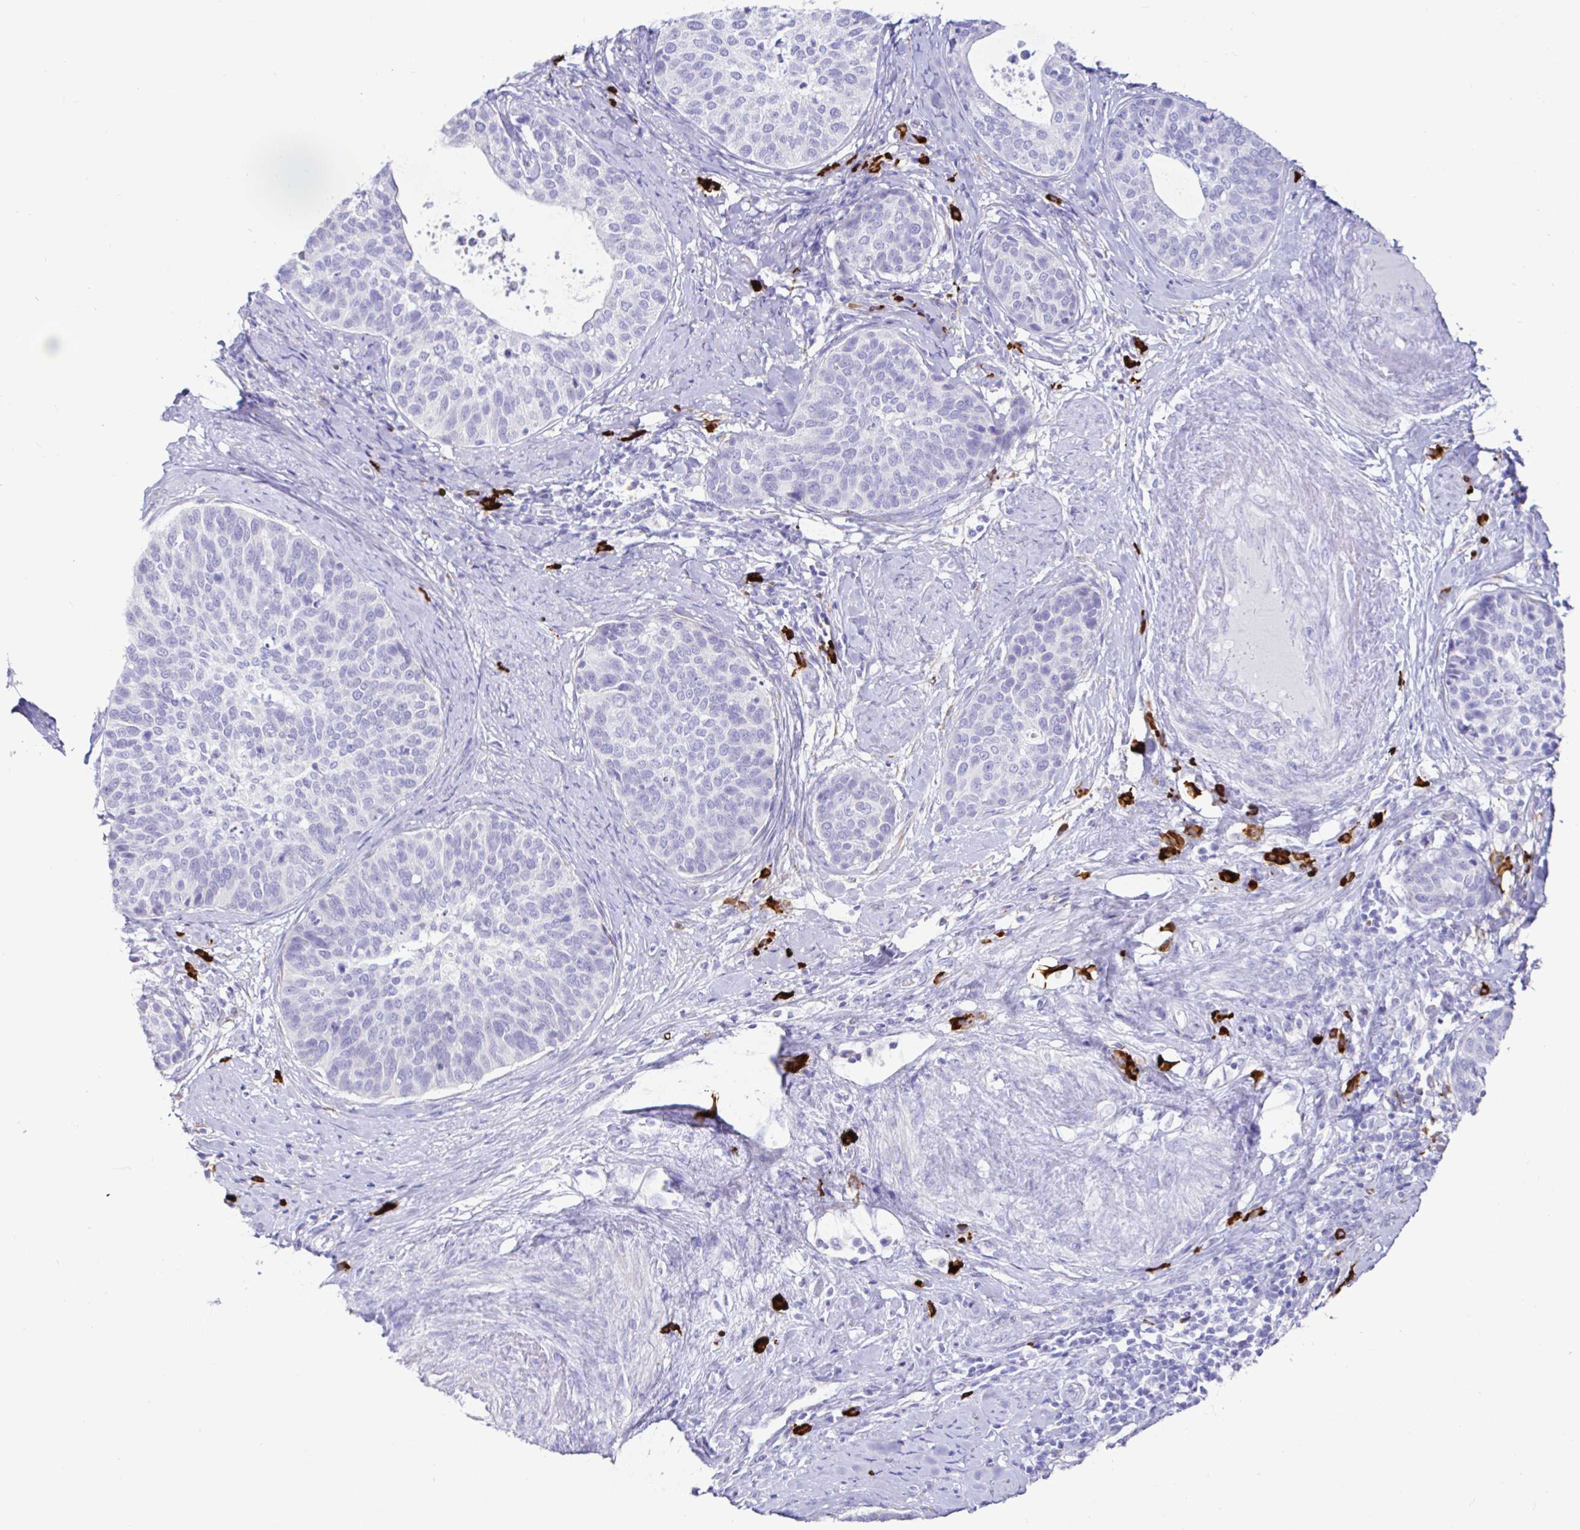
{"staining": {"intensity": "negative", "quantity": "none", "location": "none"}, "tissue": "cervical cancer", "cell_type": "Tumor cells", "image_type": "cancer", "snomed": [{"axis": "morphology", "description": "Squamous cell carcinoma, NOS"}, {"axis": "topography", "description": "Cervix"}], "caption": "IHC of human squamous cell carcinoma (cervical) reveals no staining in tumor cells. (Brightfield microscopy of DAB immunohistochemistry (IHC) at high magnification).", "gene": "CCDC62", "patient": {"sex": "female", "age": 69}}